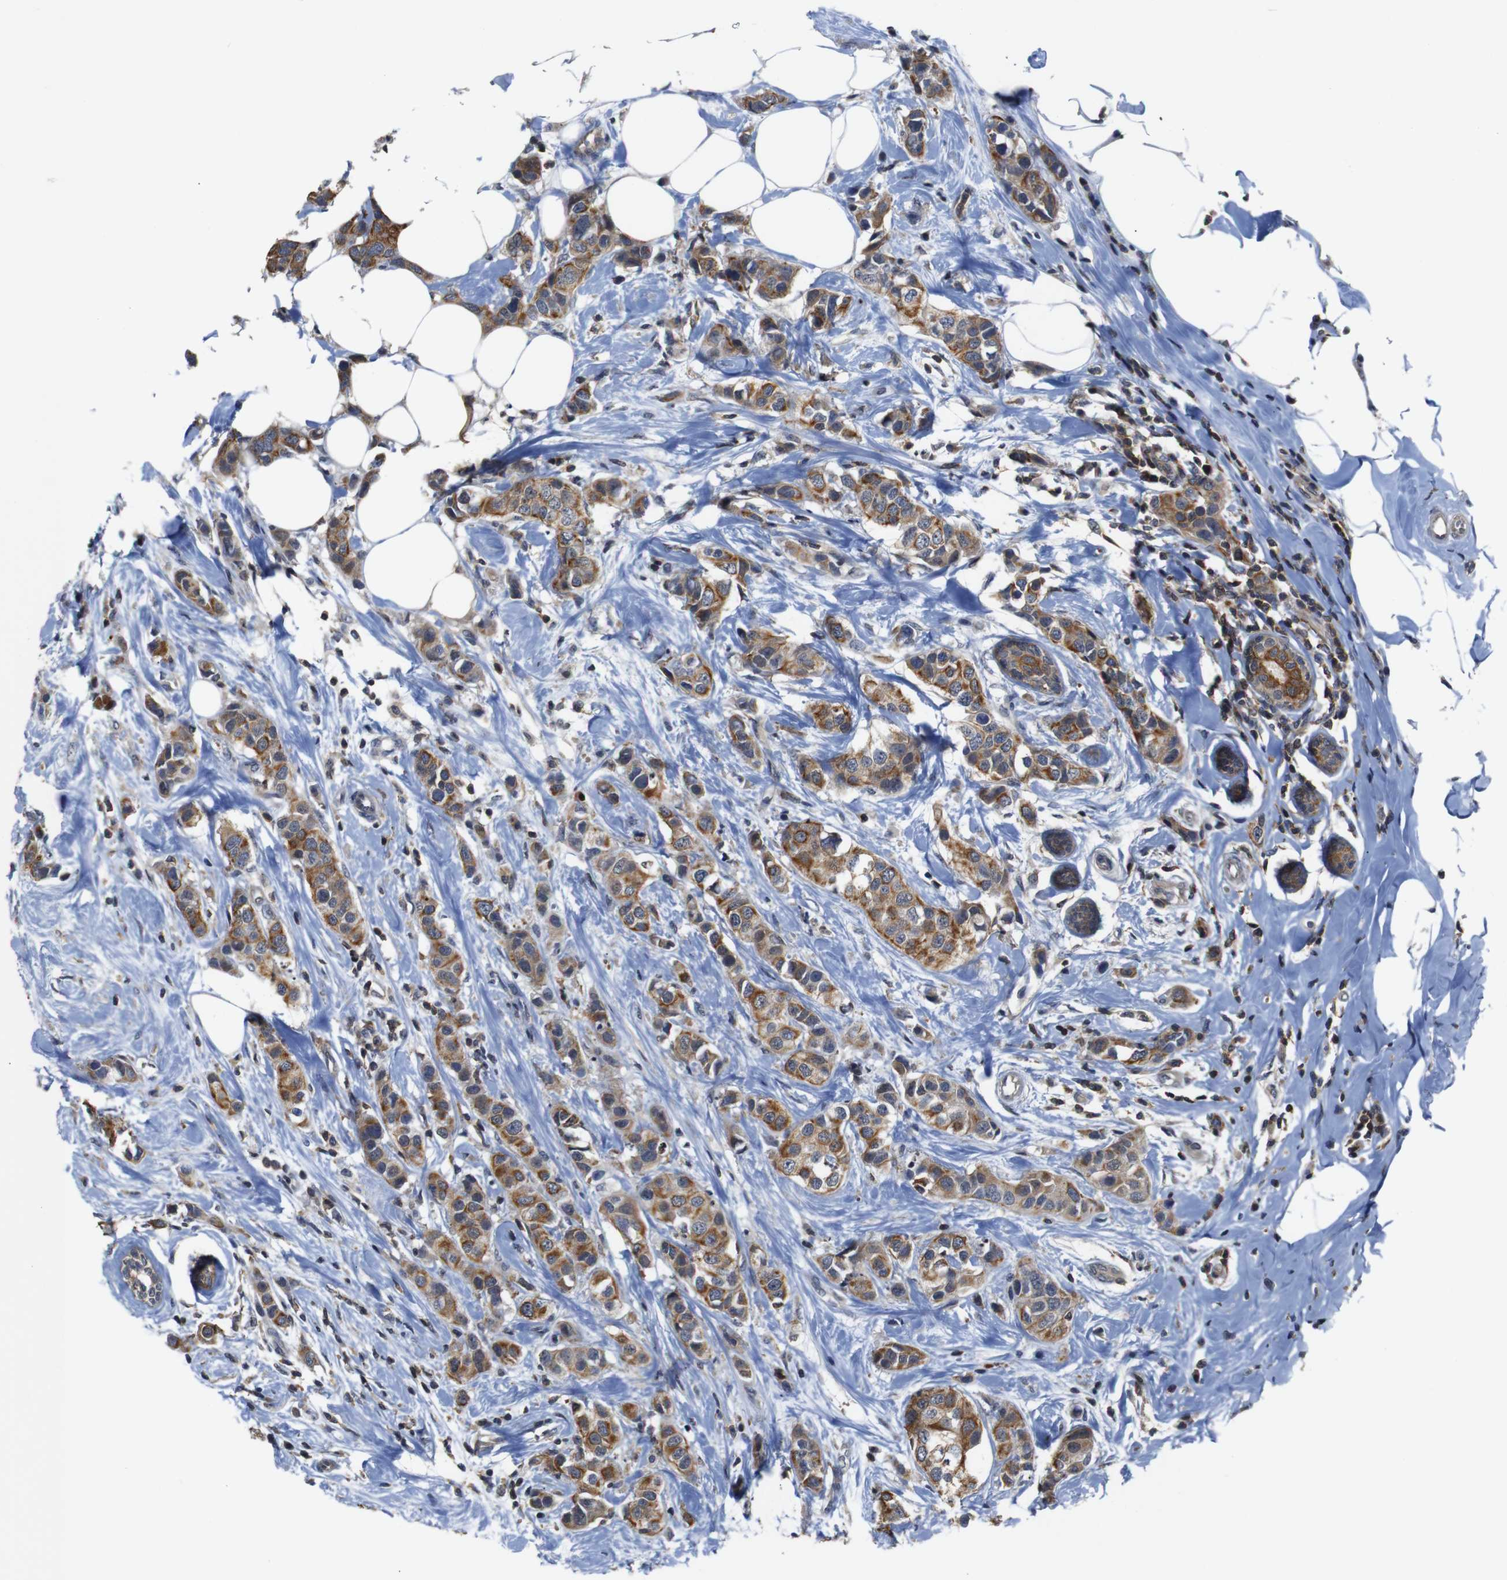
{"staining": {"intensity": "moderate", "quantity": ">75%", "location": "cytoplasmic/membranous"}, "tissue": "breast cancer", "cell_type": "Tumor cells", "image_type": "cancer", "snomed": [{"axis": "morphology", "description": "Normal tissue, NOS"}, {"axis": "morphology", "description": "Duct carcinoma"}, {"axis": "topography", "description": "Breast"}], "caption": "About >75% of tumor cells in human invasive ductal carcinoma (breast) demonstrate moderate cytoplasmic/membranous protein expression as visualized by brown immunohistochemical staining.", "gene": "BRWD3", "patient": {"sex": "female", "age": 50}}